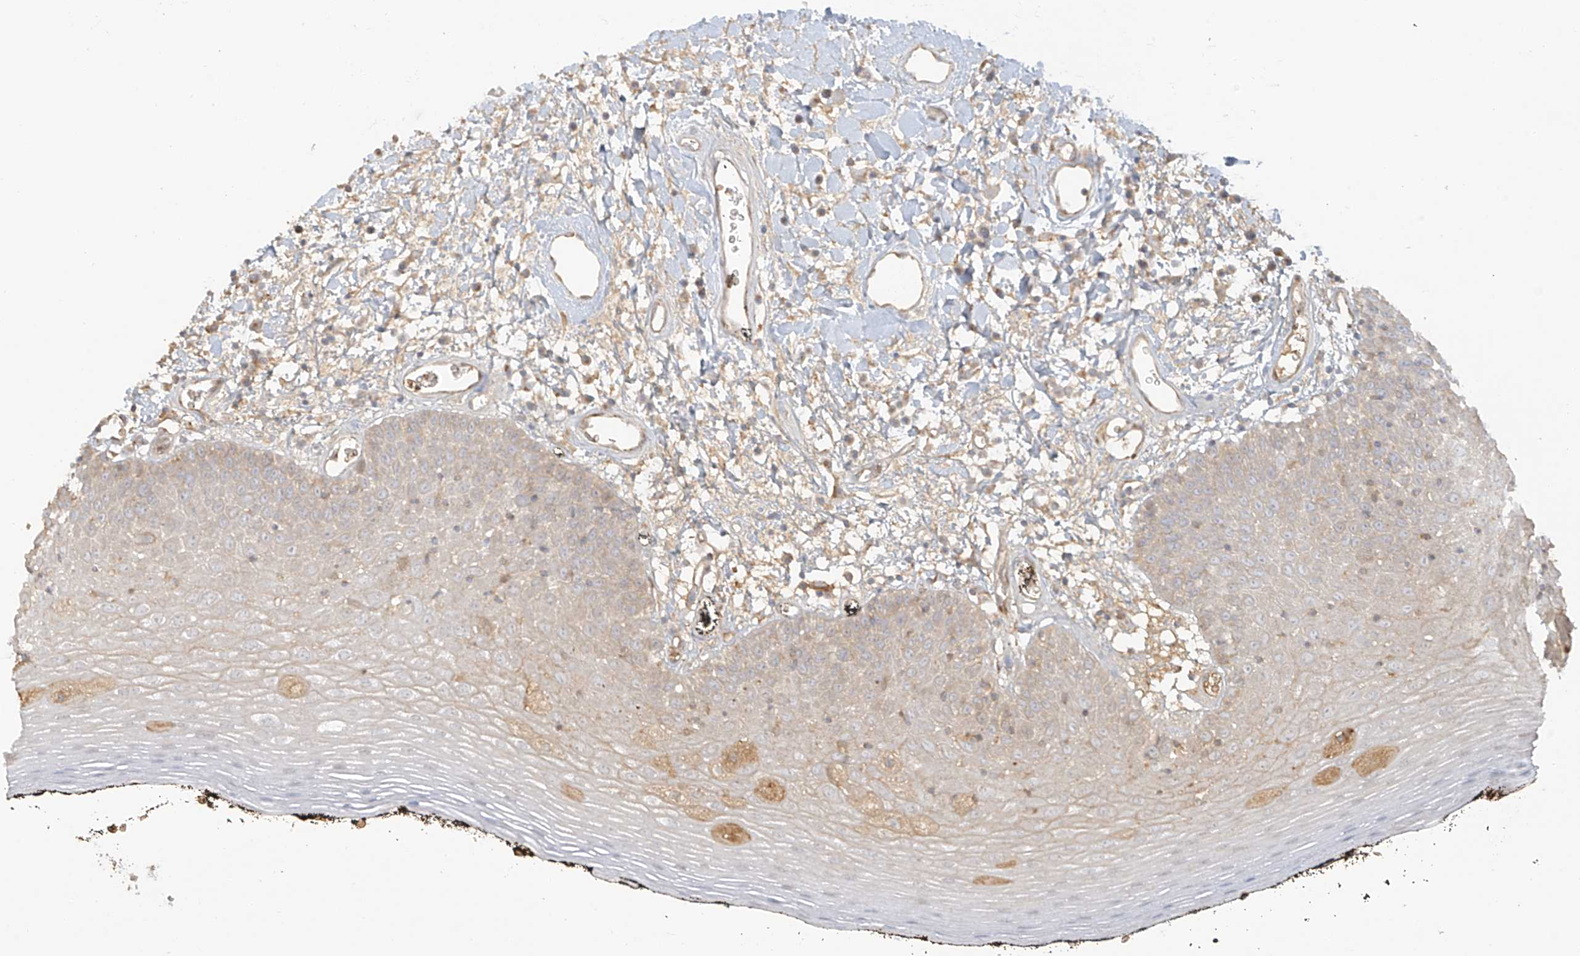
{"staining": {"intensity": "weak", "quantity": "25%-75%", "location": "cytoplasmic/membranous"}, "tissue": "oral mucosa", "cell_type": "Squamous epithelial cells", "image_type": "normal", "snomed": [{"axis": "morphology", "description": "Normal tissue, NOS"}, {"axis": "topography", "description": "Oral tissue"}], "caption": "Protein staining of unremarkable oral mucosa reveals weak cytoplasmic/membranous staining in approximately 25%-75% of squamous epithelial cells. The staining is performed using DAB brown chromogen to label protein expression. The nuclei are counter-stained blue using hematoxylin.", "gene": "UPK1B", "patient": {"sex": "male", "age": 74}}